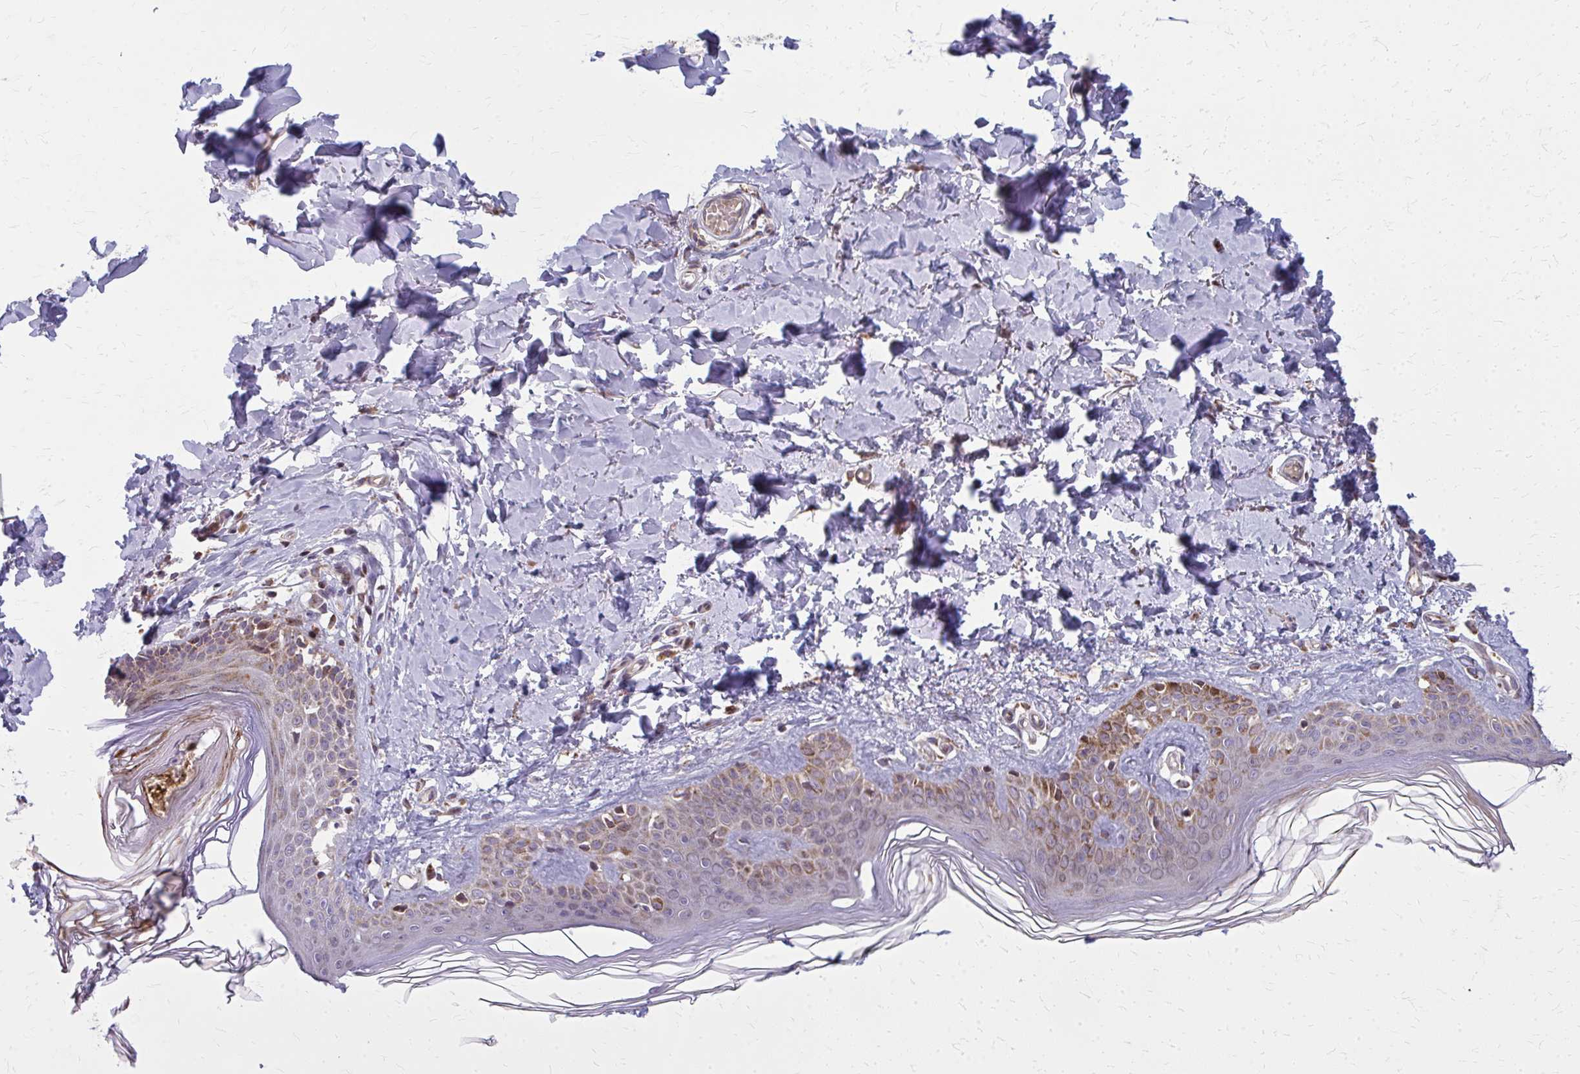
{"staining": {"intensity": "moderate", "quantity": "25%-75%", "location": "cytoplasmic/membranous"}, "tissue": "skin", "cell_type": "Fibroblasts", "image_type": "normal", "snomed": [{"axis": "morphology", "description": "Normal tissue, NOS"}, {"axis": "topography", "description": "Skin"}, {"axis": "topography", "description": "Peripheral nerve tissue"}], "caption": "Brown immunohistochemical staining in normal human skin shows moderate cytoplasmic/membranous positivity in about 25%-75% of fibroblasts.", "gene": "MCCC1", "patient": {"sex": "female", "age": 45}}